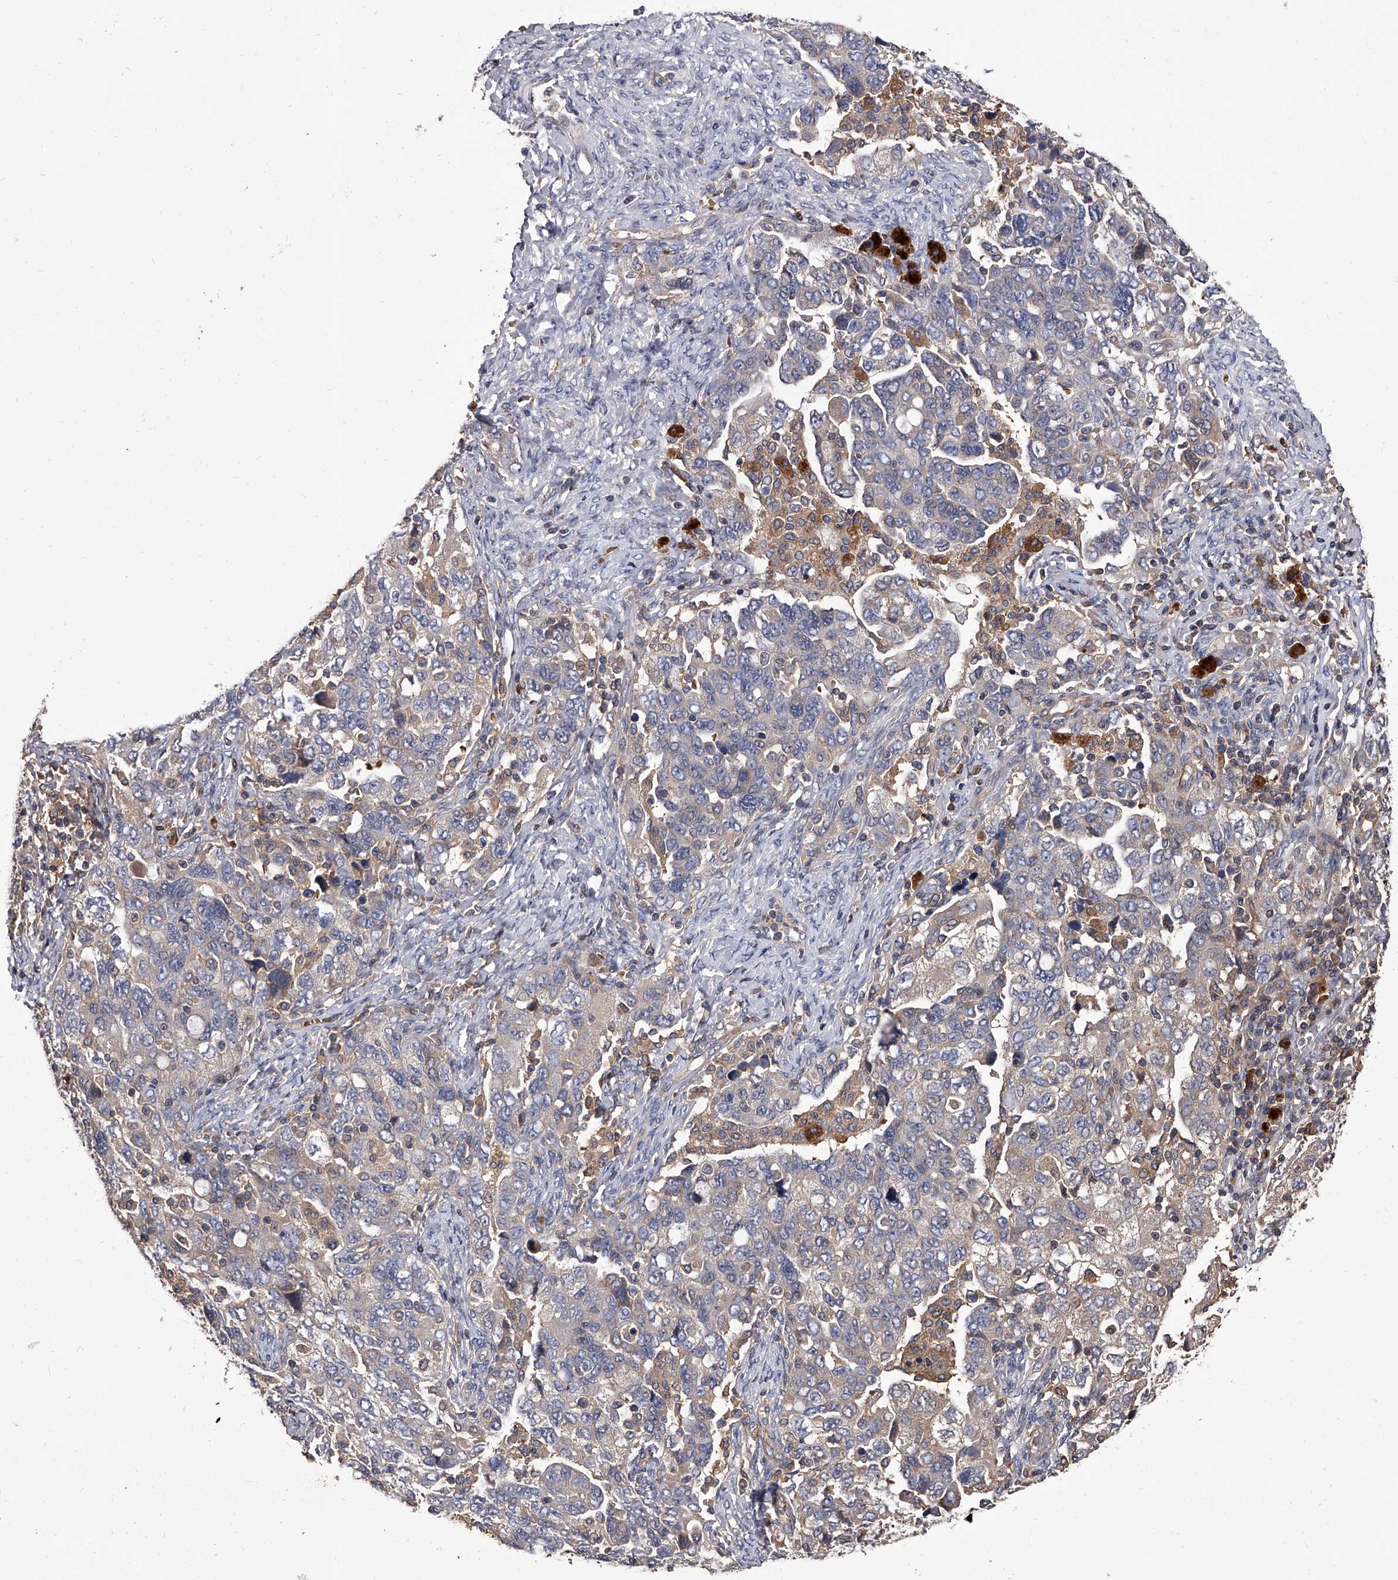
{"staining": {"intensity": "weak", "quantity": "<25%", "location": "cytoplasmic/membranous"}, "tissue": "ovarian cancer", "cell_type": "Tumor cells", "image_type": "cancer", "snomed": [{"axis": "morphology", "description": "Carcinoma, NOS"}, {"axis": "morphology", "description": "Cystadenocarcinoma, serous, NOS"}, {"axis": "topography", "description": "Ovary"}], "caption": "Photomicrograph shows no protein expression in tumor cells of ovarian carcinoma tissue. (Immunohistochemistry (ihc), brightfield microscopy, high magnification).", "gene": "STK36", "patient": {"sex": "female", "age": 69}}